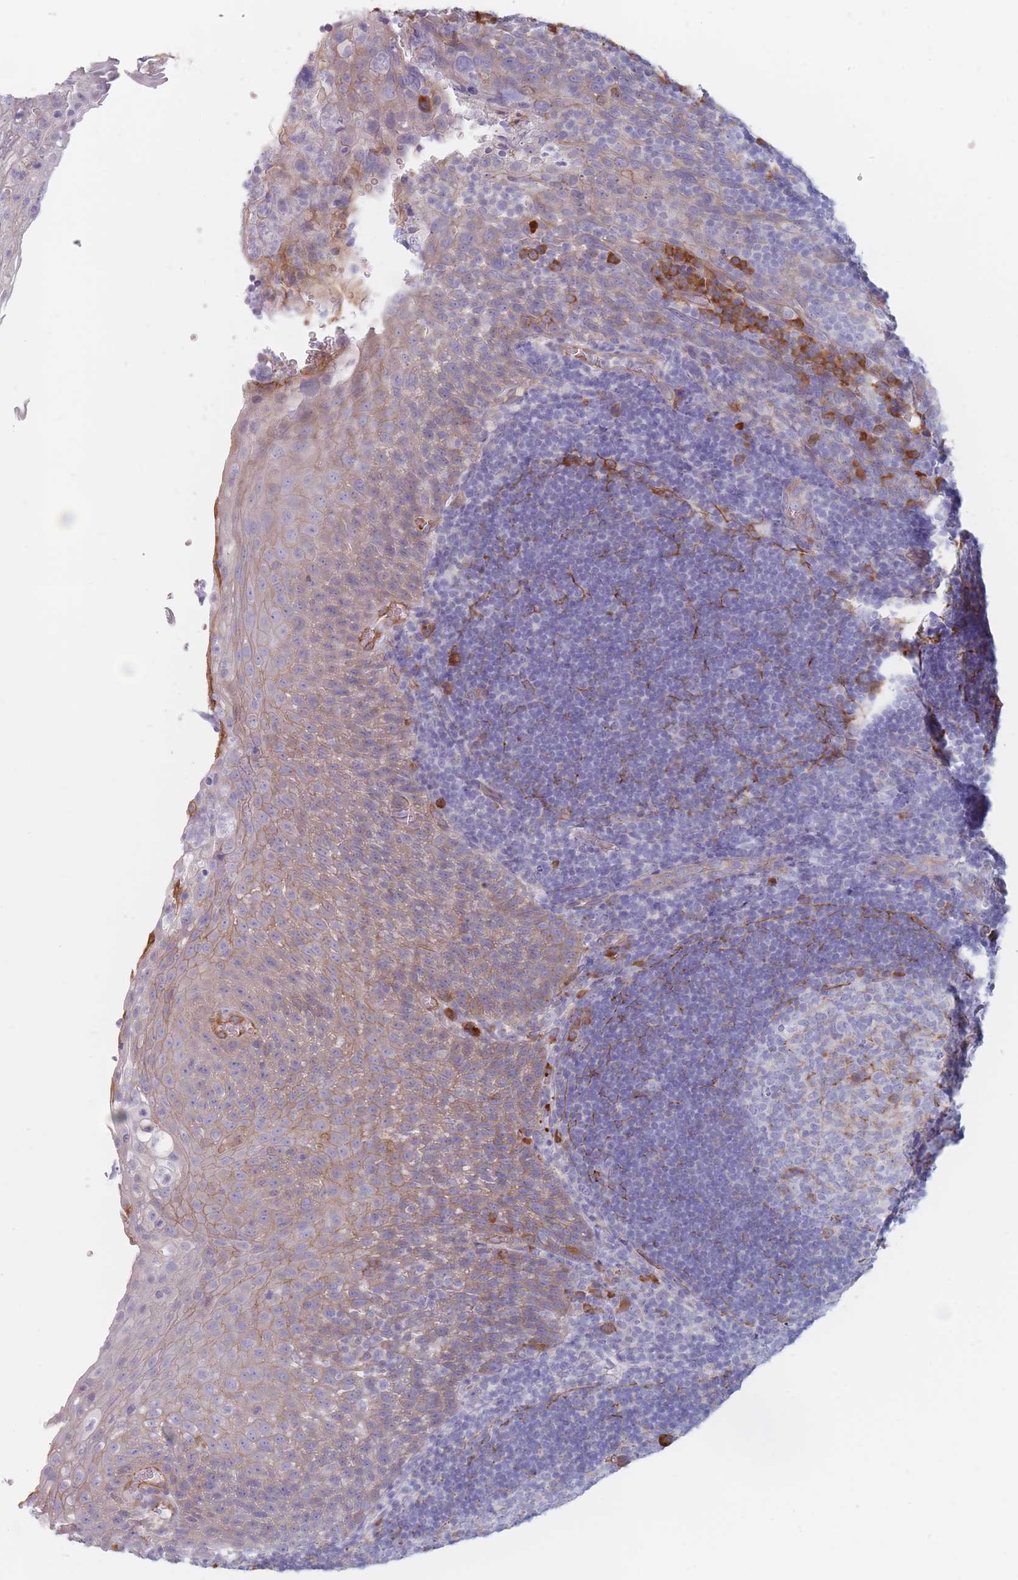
{"staining": {"intensity": "strong", "quantity": "<25%", "location": "cytoplasmic/membranous"}, "tissue": "tonsil", "cell_type": "Germinal center cells", "image_type": "normal", "snomed": [{"axis": "morphology", "description": "Normal tissue, NOS"}, {"axis": "topography", "description": "Tonsil"}], "caption": "Protein staining demonstrates strong cytoplasmic/membranous staining in about <25% of germinal center cells in unremarkable tonsil.", "gene": "ERBIN", "patient": {"sex": "male", "age": 17}}